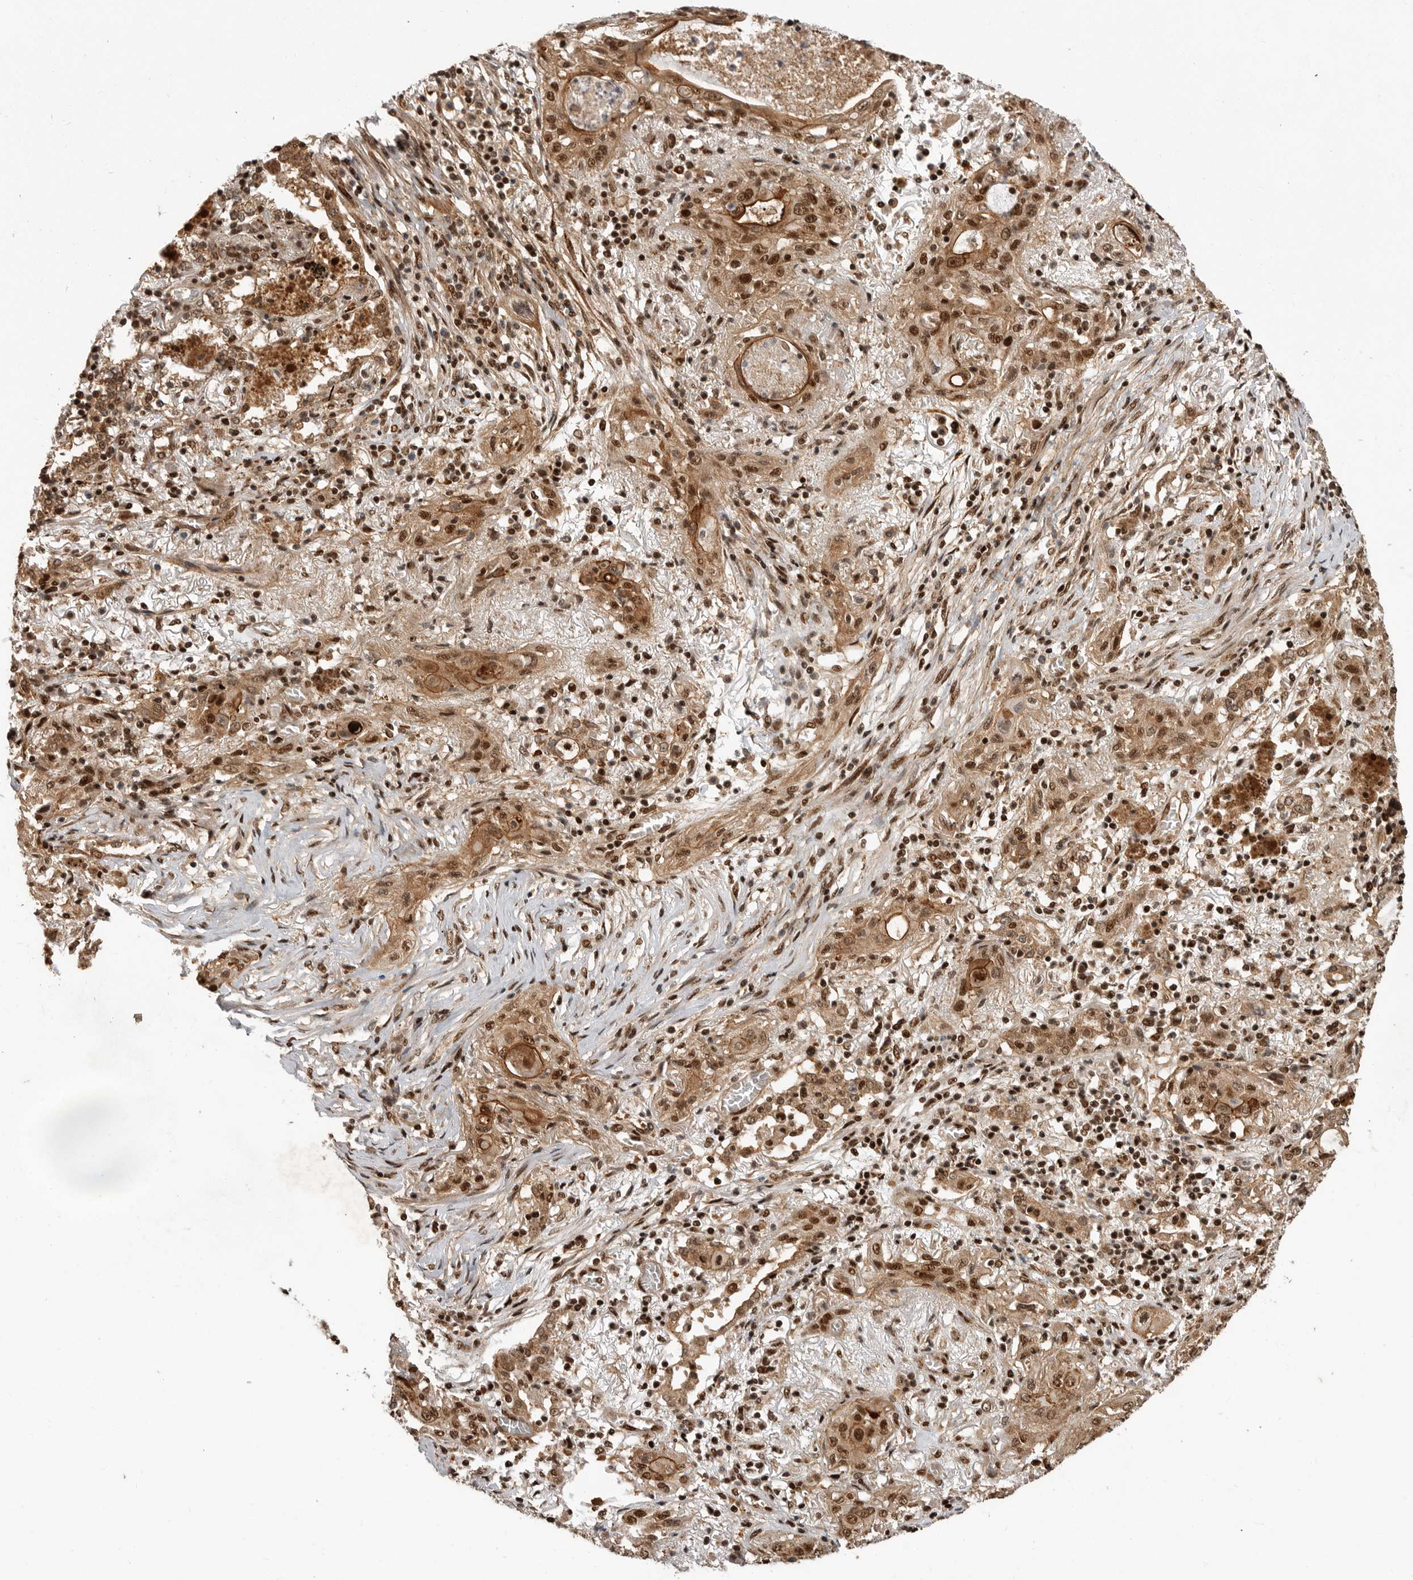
{"staining": {"intensity": "moderate", "quantity": ">75%", "location": "cytoplasmic/membranous,nuclear"}, "tissue": "lung cancer", "cell_type": "Tumor cells", "image_type": "cancer", "snomed": [{"axis": "morphology", "description": "Squamous cell carcinoma, NOS"}, {"axis": "topography", "description": "Lung"}], "caption": "IHC photomicrograph of lung cancer stained for a protein (brown), which reveals medium levels of moderate cytoplasmic/membranous and nuclear positivity in about >75% of tumor cells.", "gene": "PPP1R8", "patient": {"sex": "female", "age": 47}}